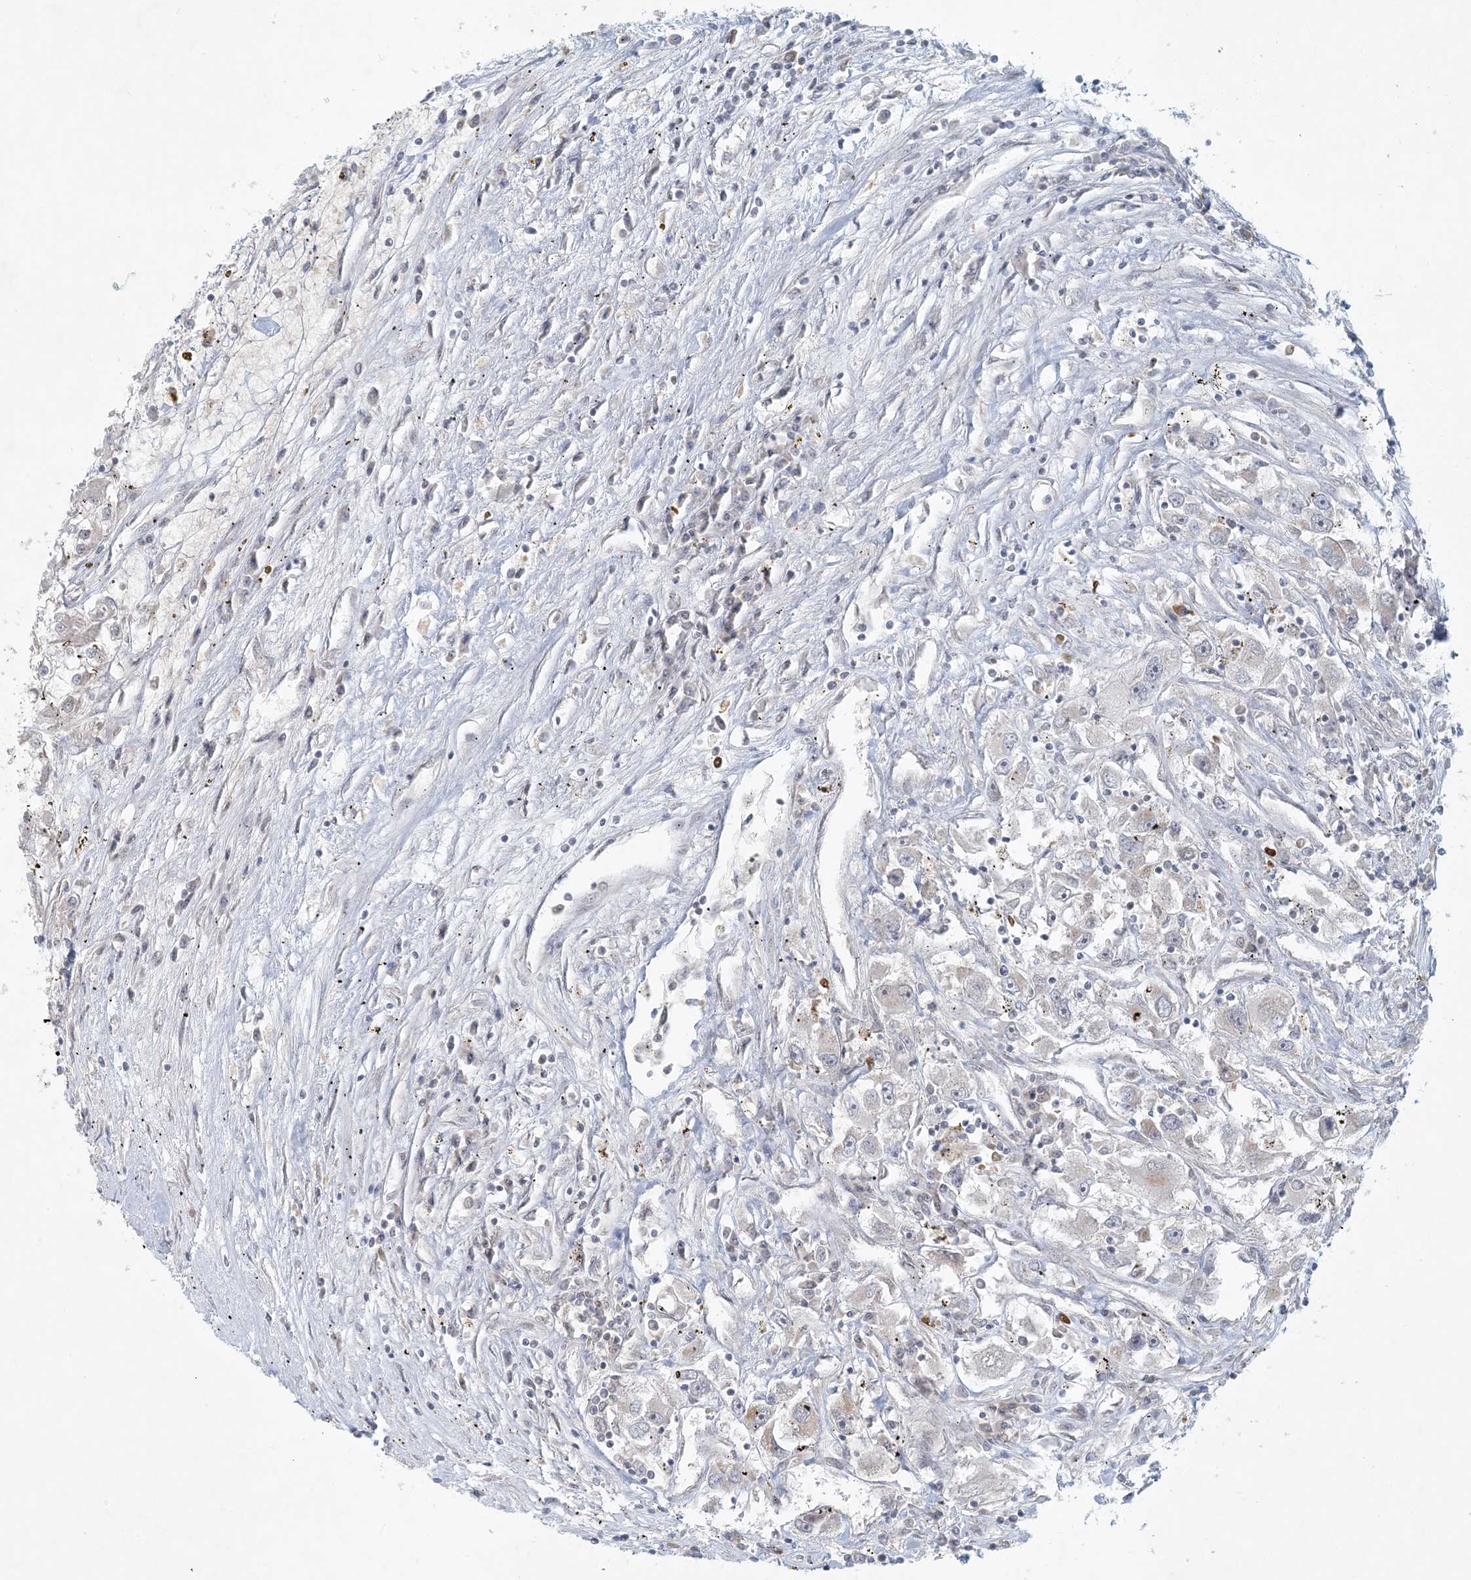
{"staining": {"intensity": "negative", "quantity": "none", "location": "none"}, "tissue": "renal cancer", "cell_type": "Tumor cells", "image_type": "cancer", "snomed": [{"axis": "morphology", "description": "Adenocarcinoma, NOS"}, {"axis": "topography", "description": "Kidney"}], "caption": "This is a photomicrograph of immunohistochemistry (IHC) staining of adenocarcinoma (renal), which shows no staining in tumor cells.", "gene": "OBI1", "patient": {"sex": "female", "age": 52}}